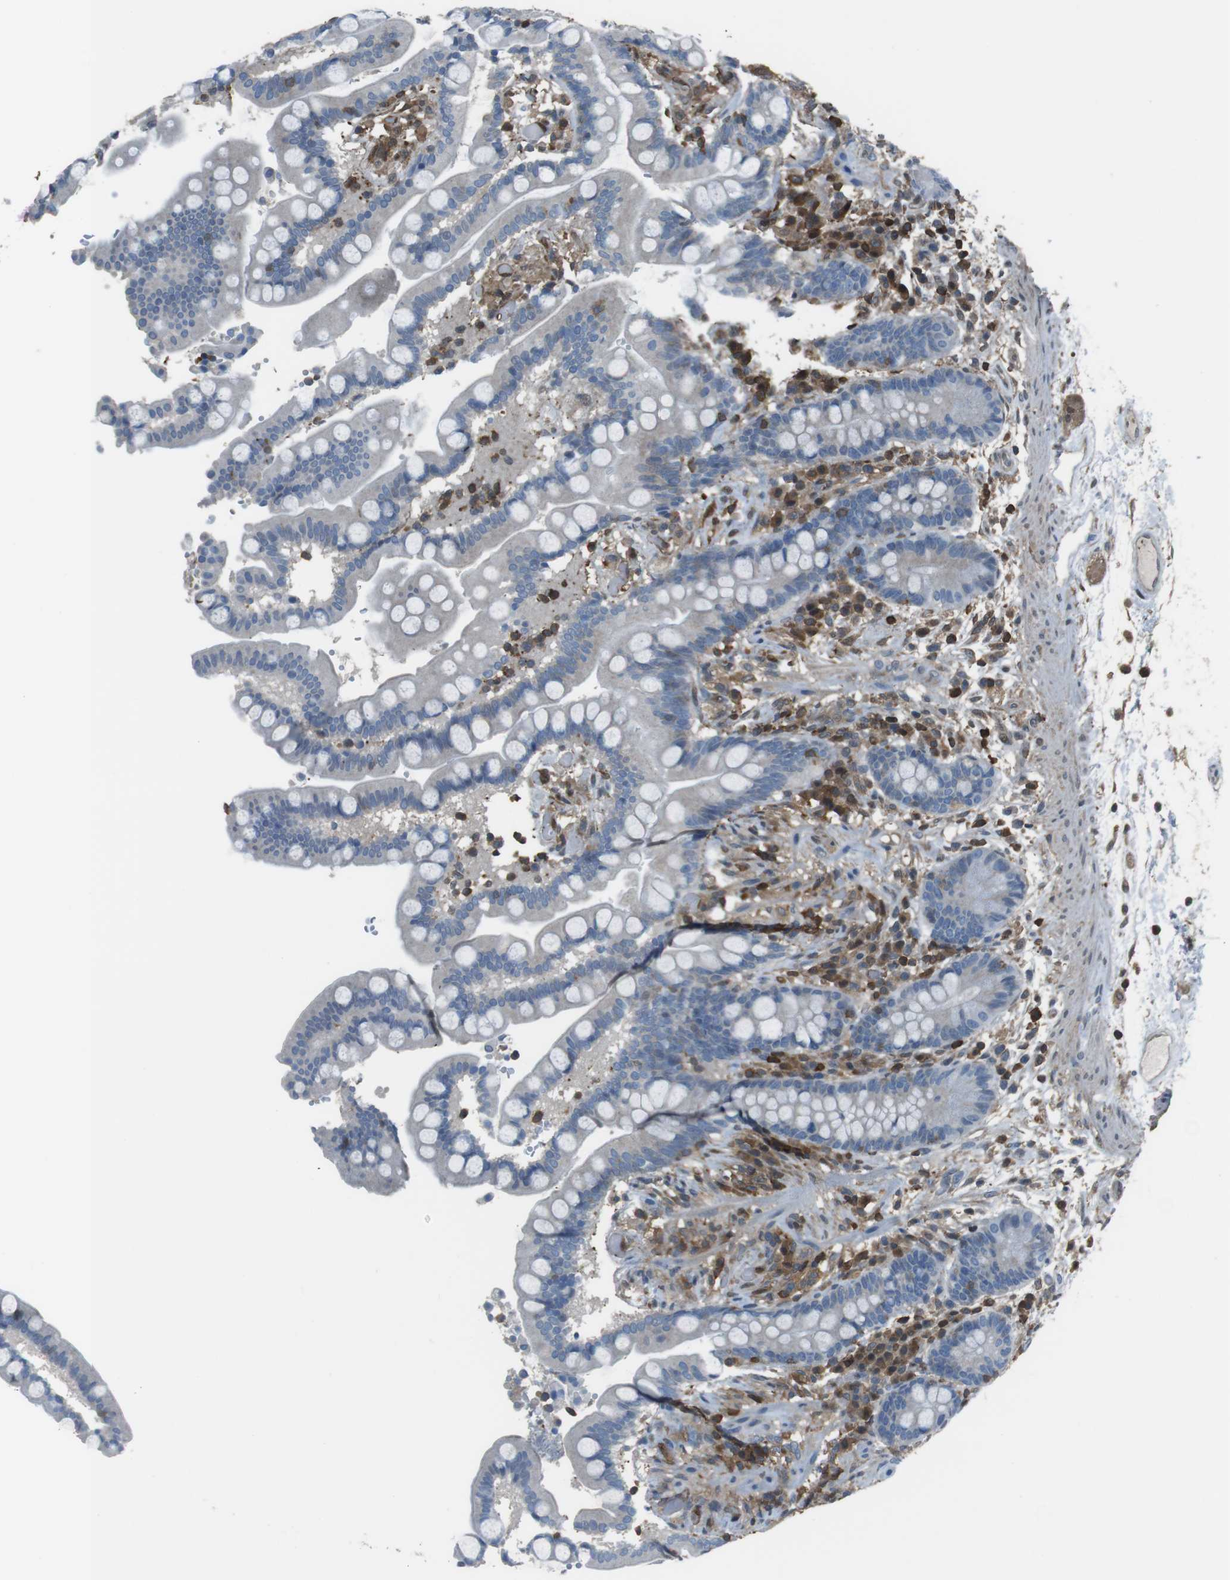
{"staining": {"intensity": "weak", "quantity": "25%-75%", "location": "cytoplasmic/membranous"}, "tissue": "colon", "cell_type": "Endothelial cells", "image_type": "normal", "snomed": [{"axis": "morphology", "description": "Normal tissue, NOS"}, {"axis": "topography", "description": "Colon"}], "caption": "Immunohistochemistry image of unremarkable colon: colon stained using IHC exhibits low levels of weak protein expression localized specifically in the cytoplasmic/membranous of endothelial cells, appearing as a cytoplasmic/membranous brown color.", "gene": "TWSG1", "patient": {"sex": "male", "age": 73}}